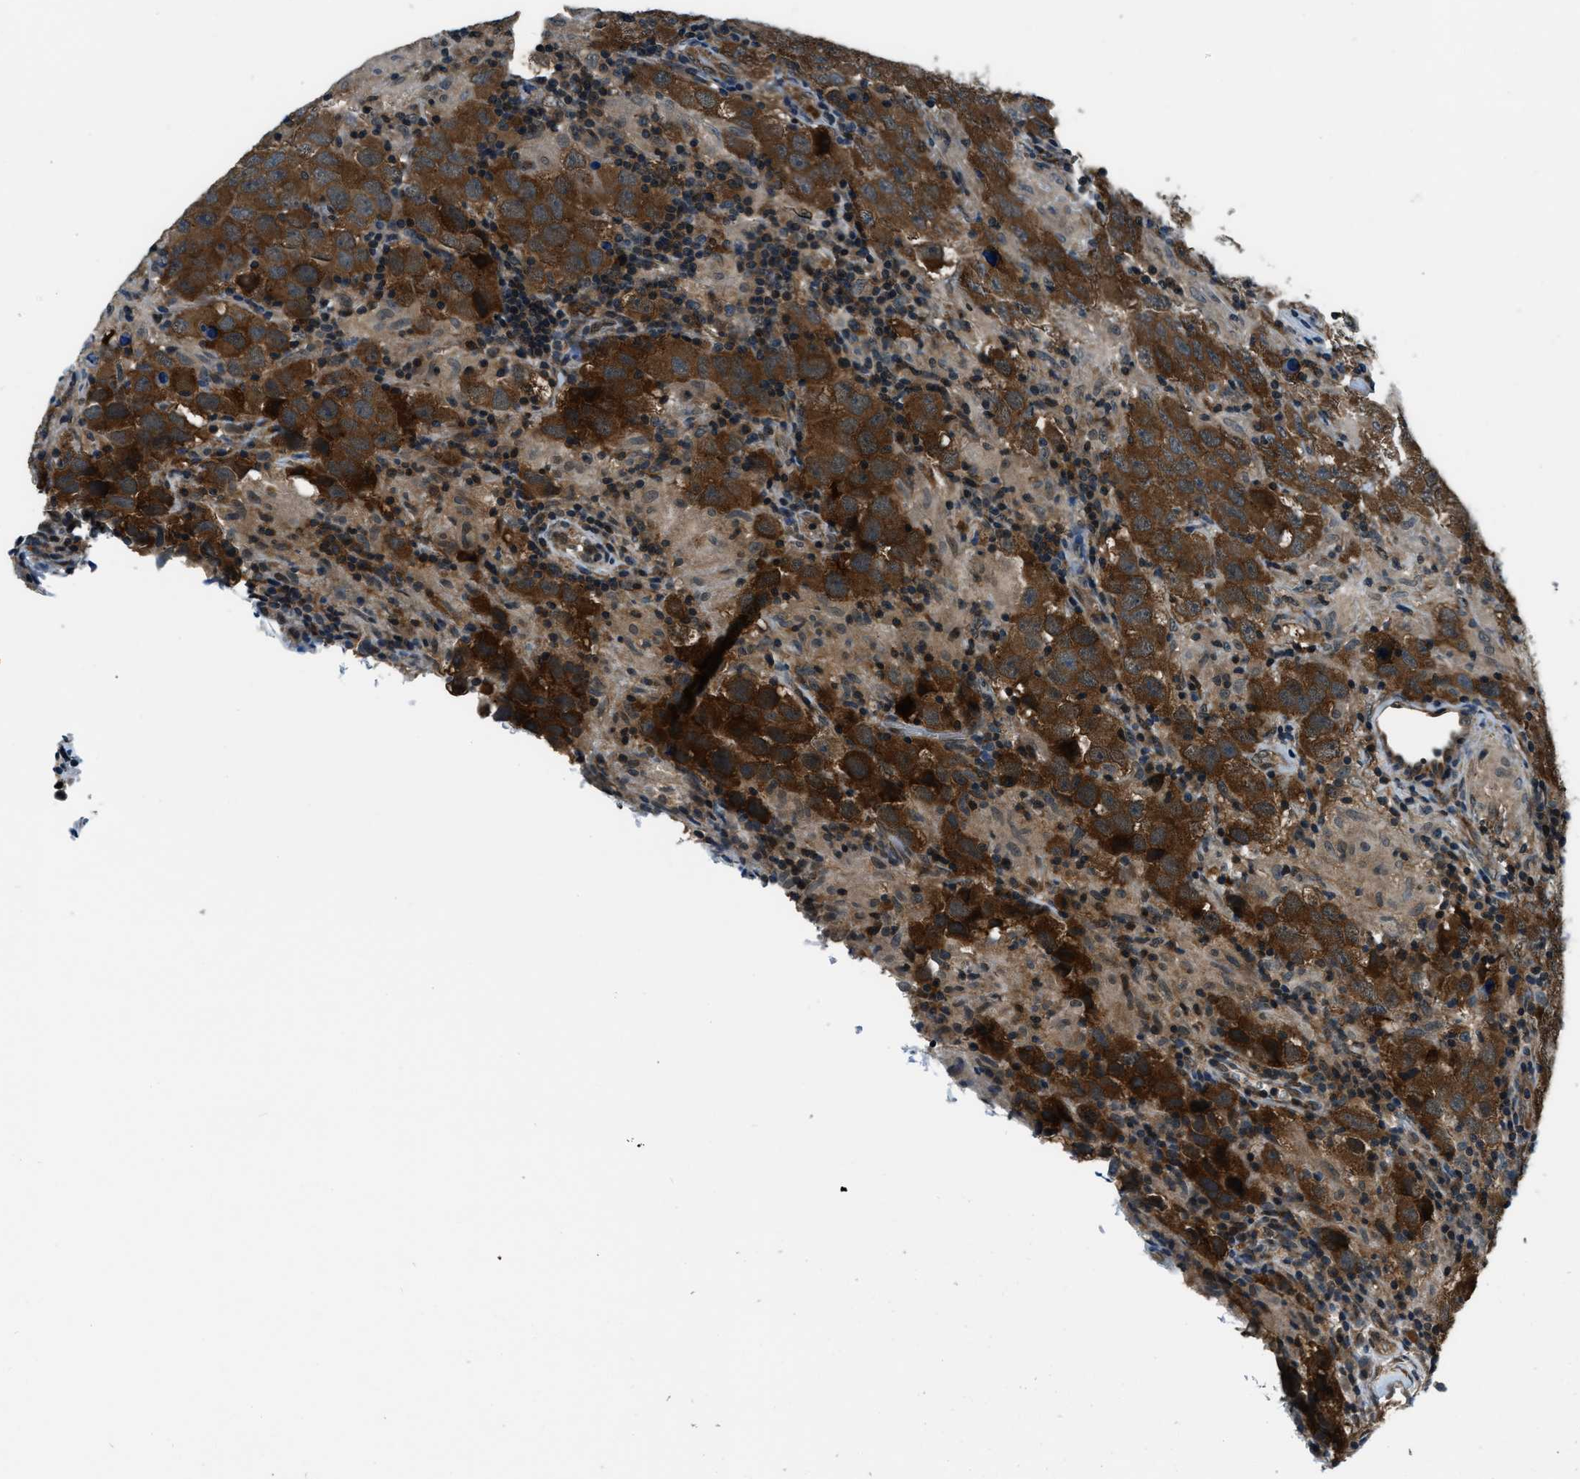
{"staining": {"intensity": "strong", "quantity": ">75%", "location": "cytoplasmic/membranous"}, "tissue": "testis cancer", "cell_type": "Tumor cells", "image_type": "cancer", "snomed": [{"axis": "morphology", "description": "Carcinoma, Embryonal, NOS"}, {"axis": "topography", "description": "Testis"}], "caption": "A high-resolution photomicrograph shows immunohistochemistry (IHC) staining of testis cancer (embryonal carcinoma), which exhibits strong cytoplasmic/membranous expression in approximately >75% of tumor cells. (brown staining indicates protein expression, while blue staining denotes nuclei).", "gene": "NUDCD3", "patient": {"sex": "male", "age": 21}}